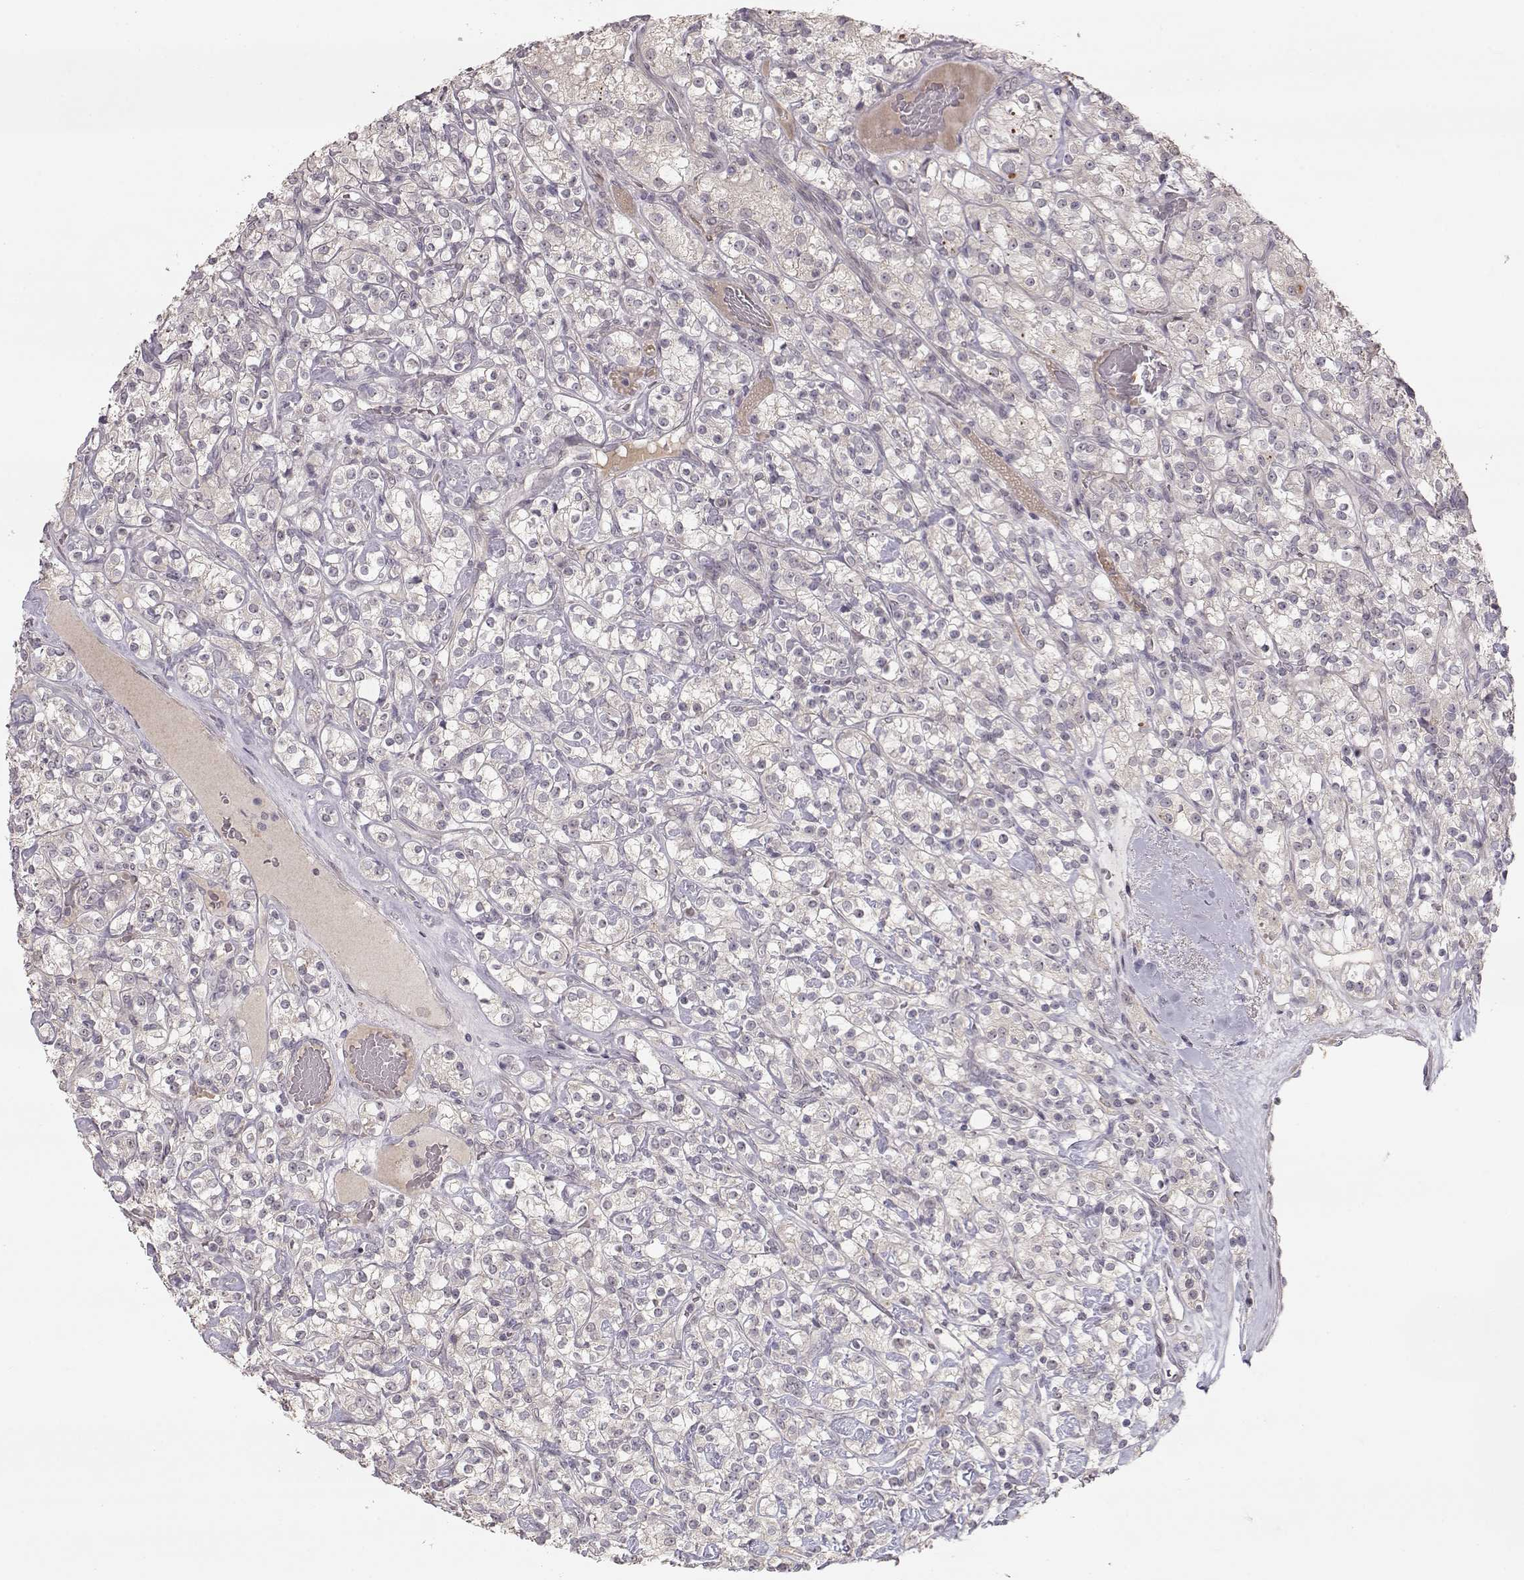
{"staining": {"intensity": "negative", "quantity": "none", "location": "none"}, "tissue": "renal cancer", "cell_type": "Tumor cells", "image_type": "cancer", "snomed": [{"axis": "morphology", "description": "Adenocarcinoma, NOS"}, {"axis": "topography", "description": "Kidney"}], "caption": "This is an immunohistochemistry (IHC) micrograph of human adenocarcinoma (renal). There is no staining in tumor cells.", "gene": "PNMT", "patient": {"sex": "male", "age": 77}}